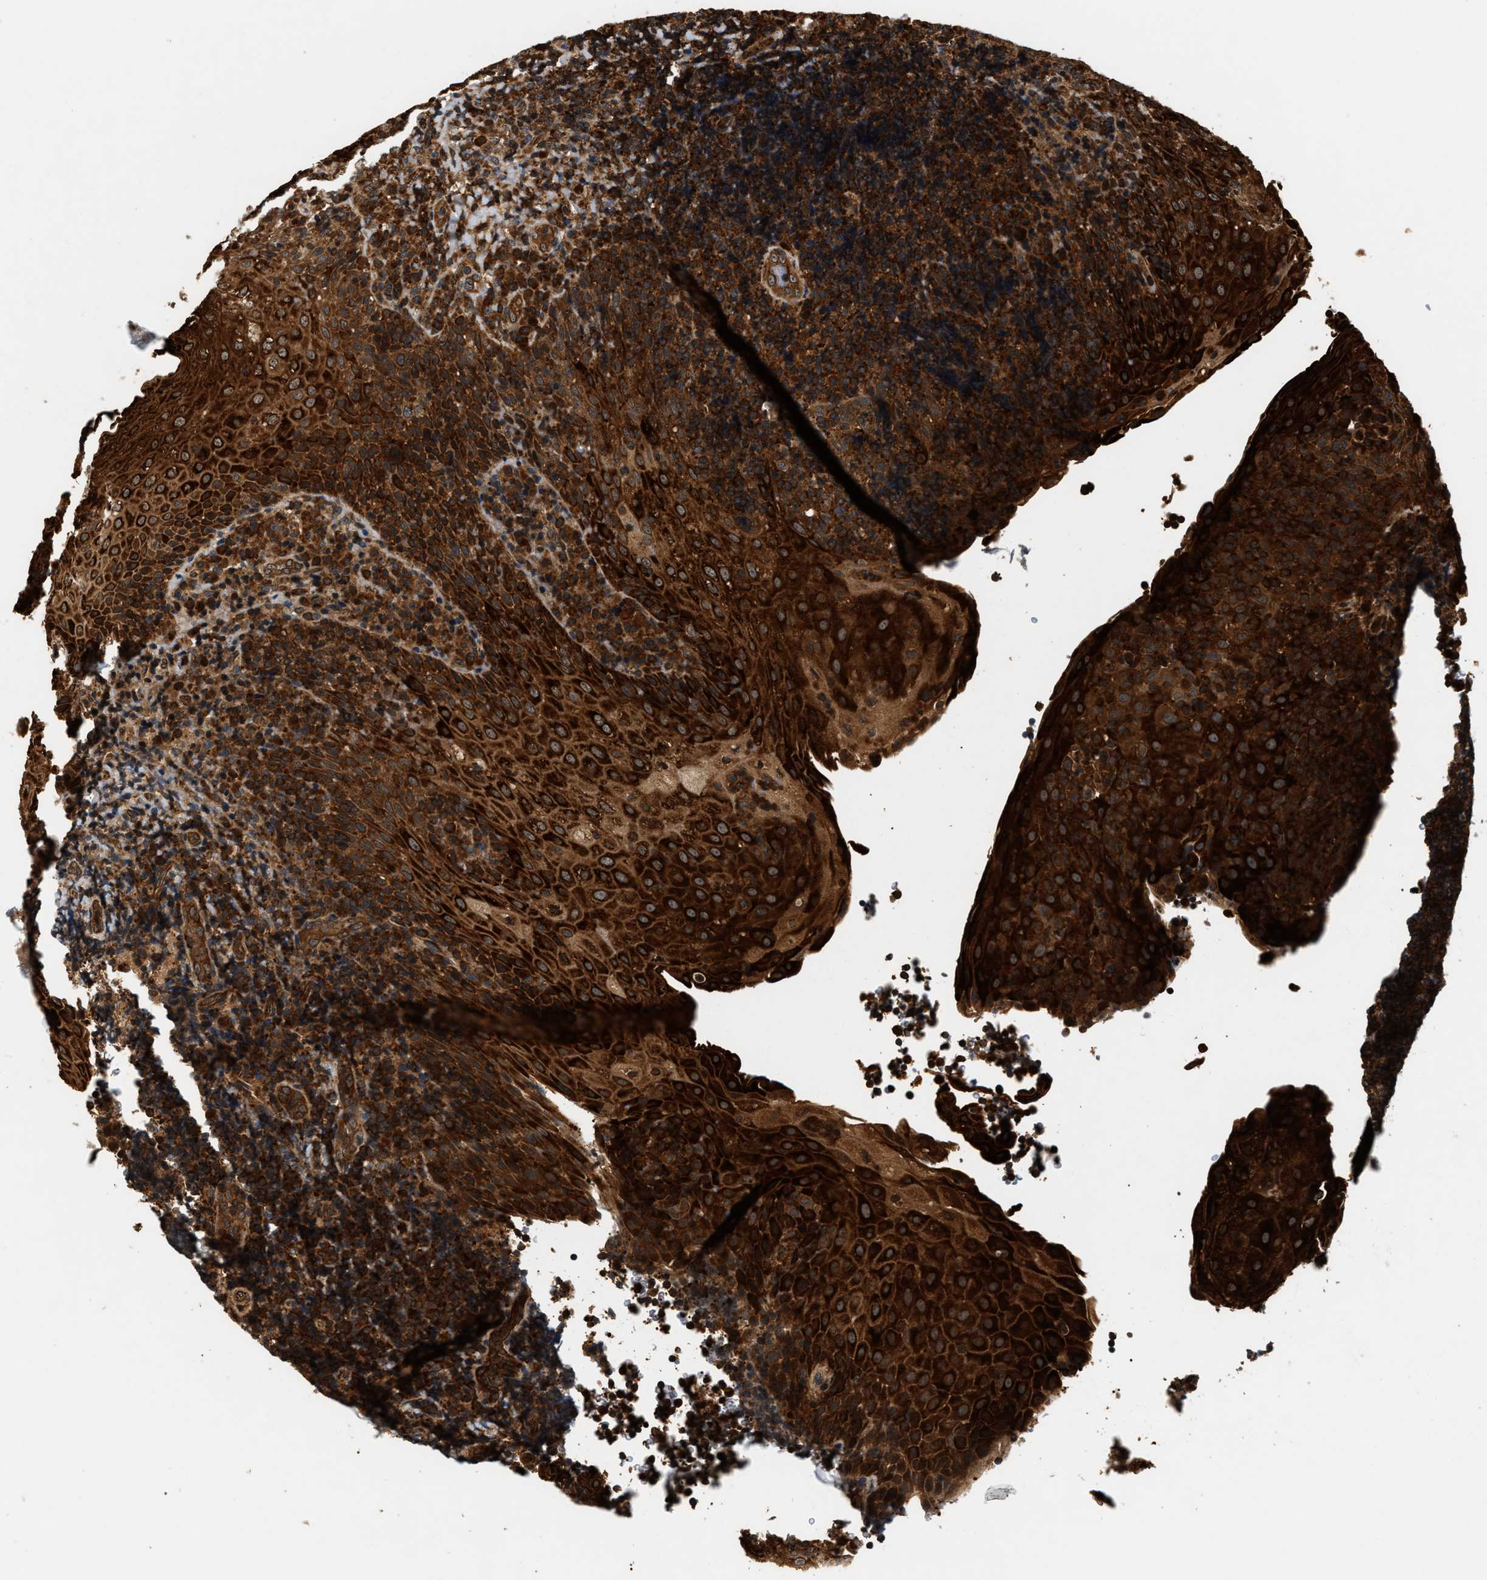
{"staining": {"intensity": "moderate", "quantity": ">75%", "location": "cytoplasmic/membranous"}, "tissue": "tonsil", "cell_type": "Germinal center cells", "image_type": "normal", "snomed": [{"axis": "morphology", "description": "Normal tissue, NOS"}, {"axis": "topography", "description": "Tonsil"}], "caption": "High-magnification brightfield microscopy of normal tonsil stained with DAB (3,3'-diaminobenzidine) (brown) and counterstained with hematoxylin (blue). germinal center cells exhibit moderate cytoplasmic/membranous positivity is seen in approximately>75% of cells.", "gene": "SAMD9", "patient": {"sex": "male", "age": 37}}